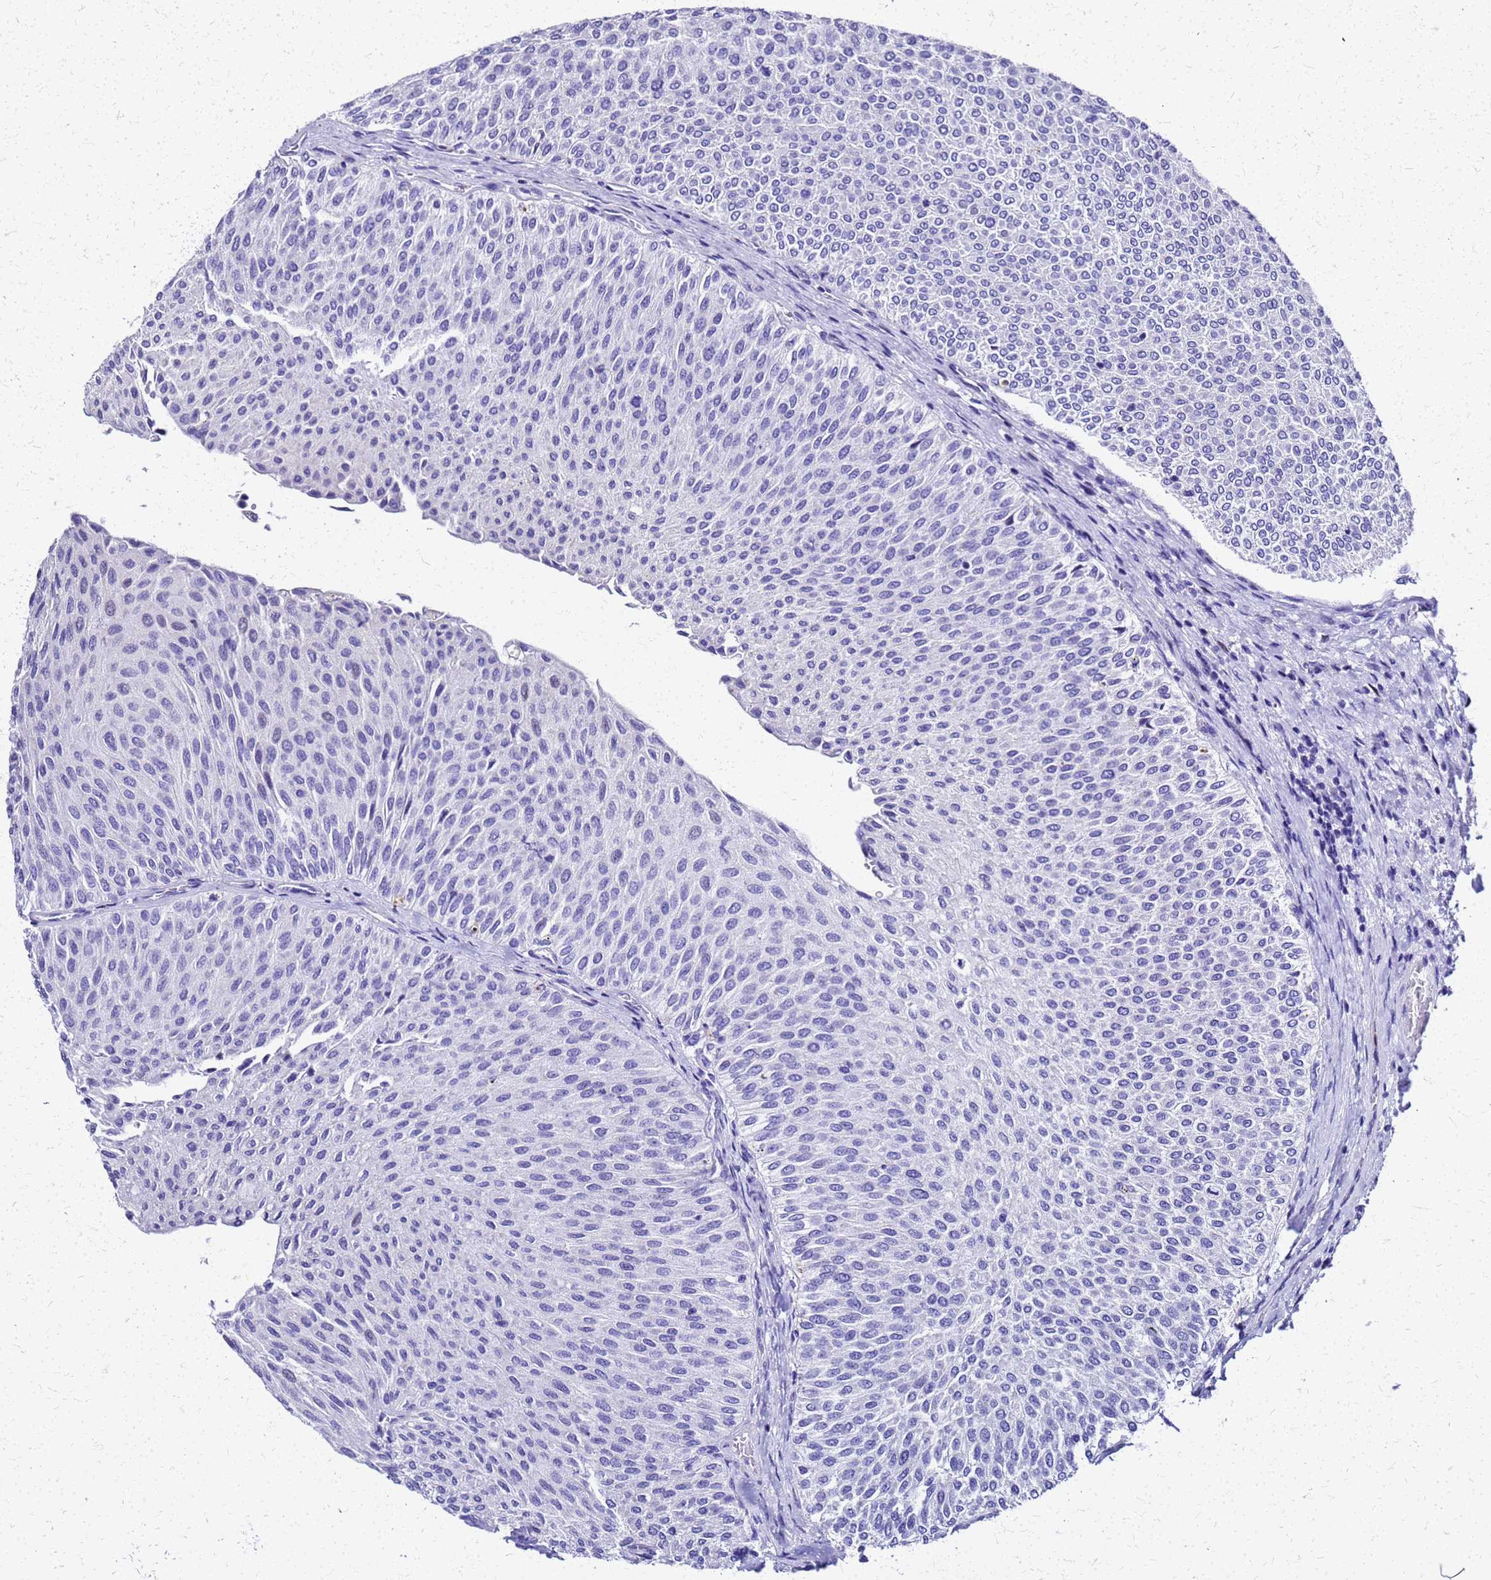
{"staining": {"intensity": "negative", "quantity": "none", "location": "none"}, "tissue": "urothelial cancer", "cell_type": "Tumor cells", "image_type": "cancer", "snomed": [{"axis": "morphology", "description": "Urothelial carcinoma, Low grade"}, {"axis": "topography", "description": "Urinary bladder"}], "caption": "Immunohistochemical staining of human urothelial cancer reveals no significant positivity in tumor cells.", "gene": "SMIM21", "patient": {"sex": "male", "age": 78}}